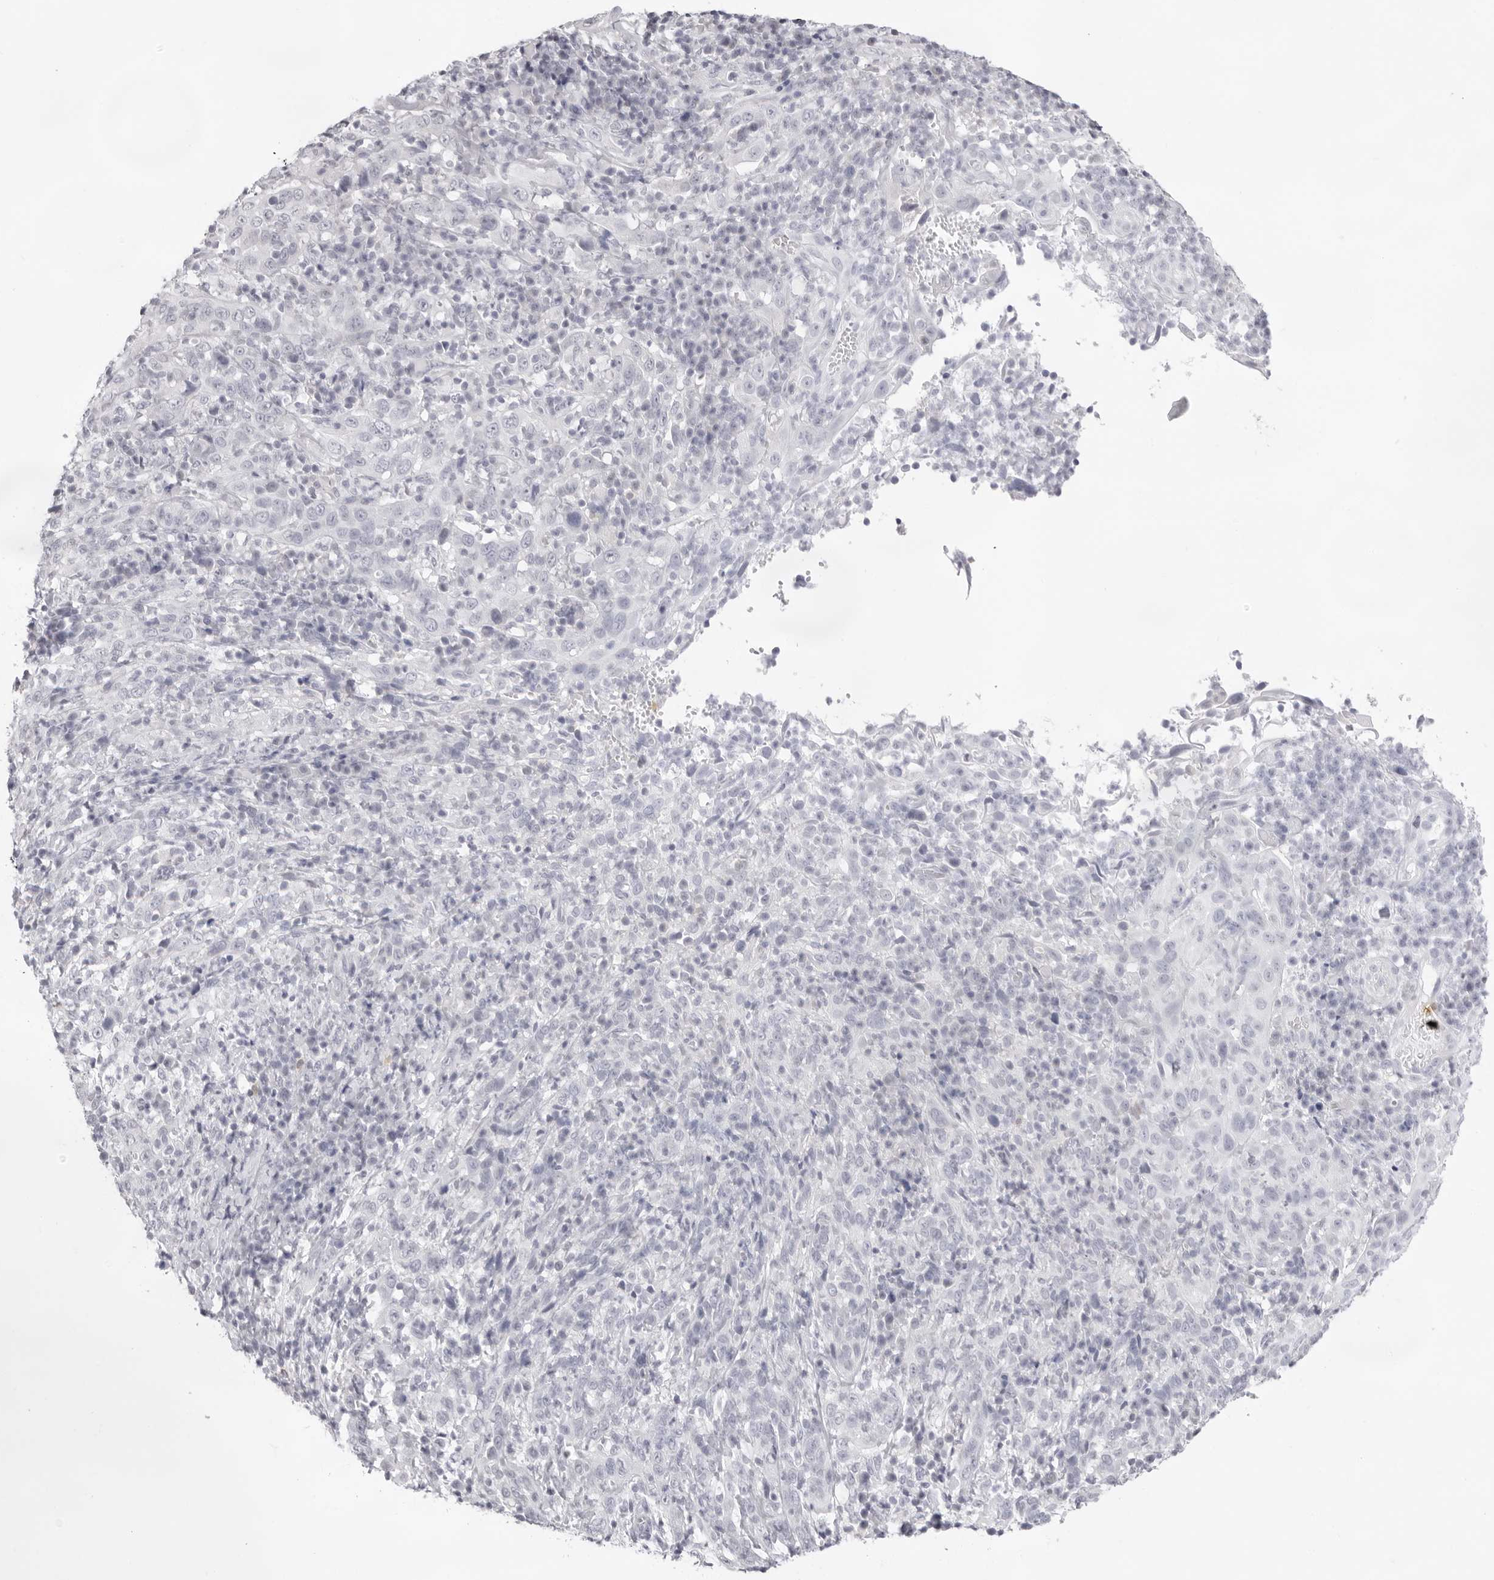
{"staining": {"intensity": "negative", "quantity": "none", "location": "none"}, "tissue": "cervical cancer", "cell_type": "Tumor cells", "image_type": "cancer", "snomed": [{"axis": "morphology", "description": "Squamous cell carcinoma, NOS"}, {"axis": "topography", "description": "Cervix"}], "caption": "Immunohistochemical staining of human cervical cancer demonstrates no significant expression in tumor cells.", "gene": "FDPS", "patient": {"sex": "female", "age": 46}}